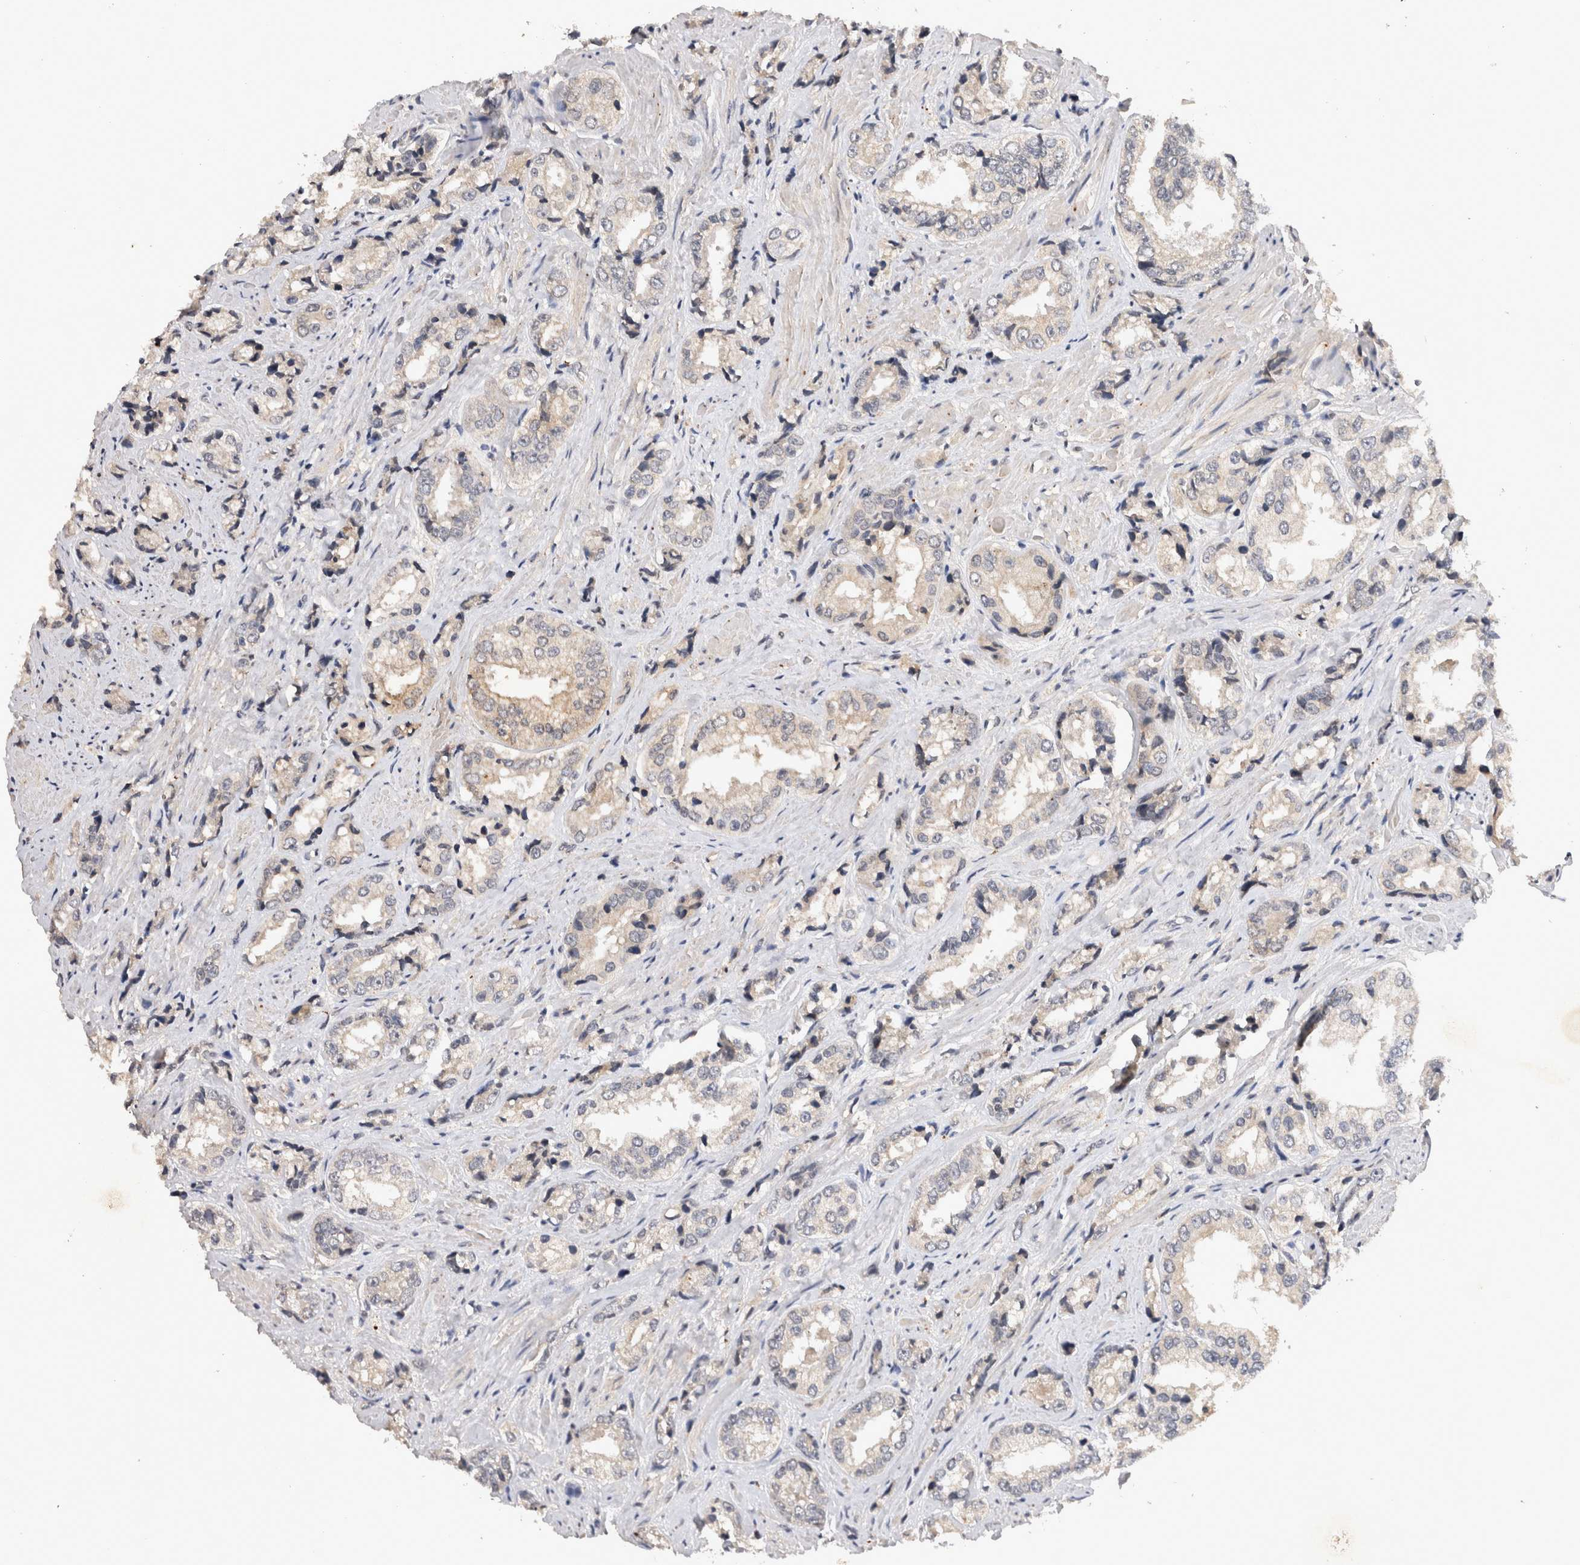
{"staining": {"intensity": "weak", "quantity": "<25%", "location": "cytoplasmic/membranous"}, "tissue": "prostate cancer", "cell_type": "Tumor cells", "image_type": "cancer", "snomed": [{"axis": "morphology", "description": "Adenocarcinoma, High grade"}, {"axis": "topography", "description": "Prostate"}], "caption": "There is no significant staining in tumor cells of adenocarcinoma (high-grade) (prostate).", "gene": "RASSF3", "patient": {"sex": "male", "age": 61}}